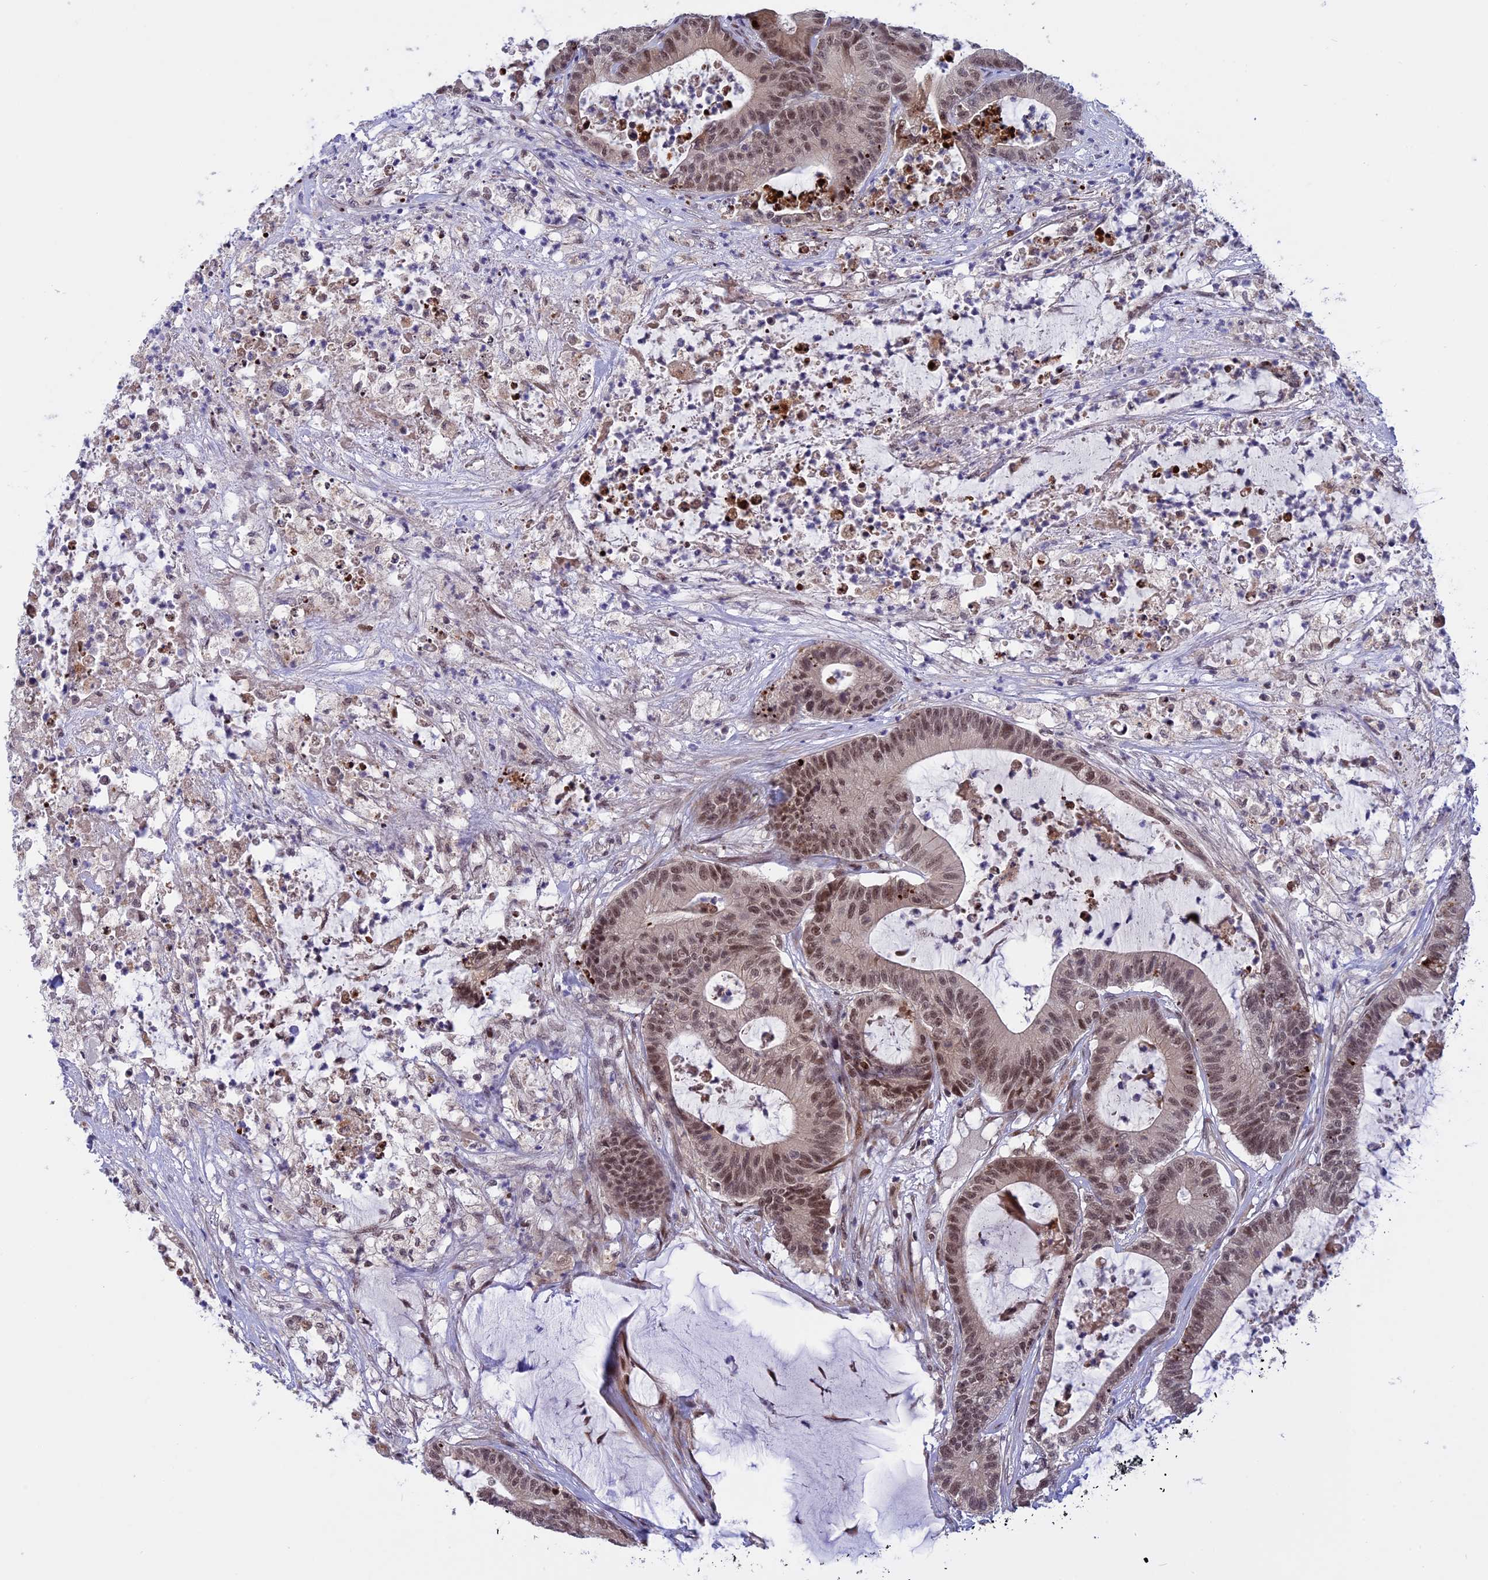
{"staining": {"intensity": "moderate", "quantity": ">75%", "location": "nuclear"}, "tissue": "colorectal cancer", "cell_type": "Tumor cells", "image_type": "cancer", "snomed": [{"axis": "morphology", "description": "Adenocarcinoma, NOS"}, {"axis": "topography", "description": "Colon"}], "caption": "This image shows colorectal cancer (adenocarcinoma) stained with immunohistochemistry (IHC) to label a protein in brown. The nuclear of tumor cells show moderate positivity for the protein. Nuclei are counter-stained blue.", "gene": "POLR2C", "patient": {"sex": "female", "age": 84}}